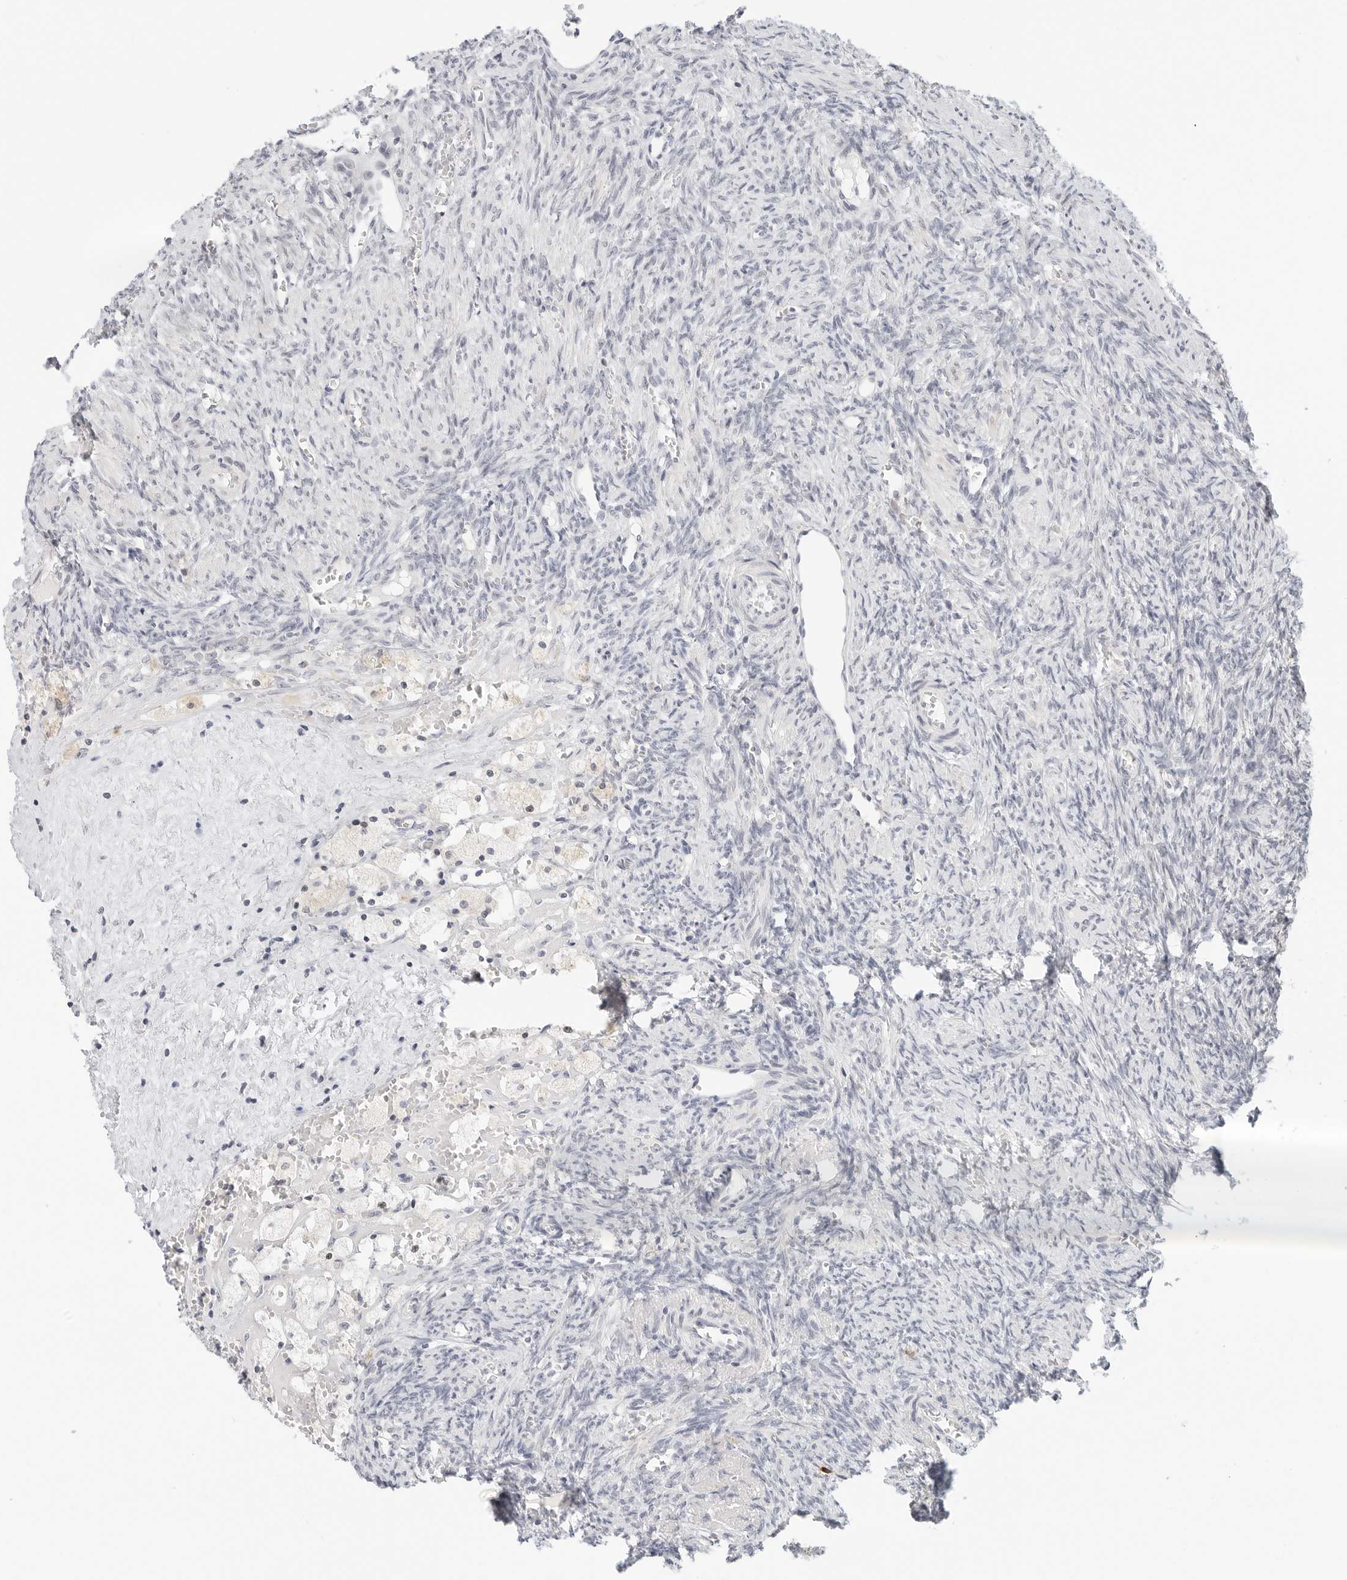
{"staining": {"intensity": "negative", "quantity": "none", "location": "none"}, "tissue": "ovary", "cell_type": "Ovarian stroma cells", "image_type": "normal", "snomed": [{"axis": "morphology", "description": "Normal tissue, NOS"}, {"axis": "topography", "description": "Ovary"}], "caption": "Ovary stained for a protein using immunohistochemistry exhibits no staining ovarian stroma cells.", "gene": "PARP10", "patient": {"sex": "female", "age": 41}}